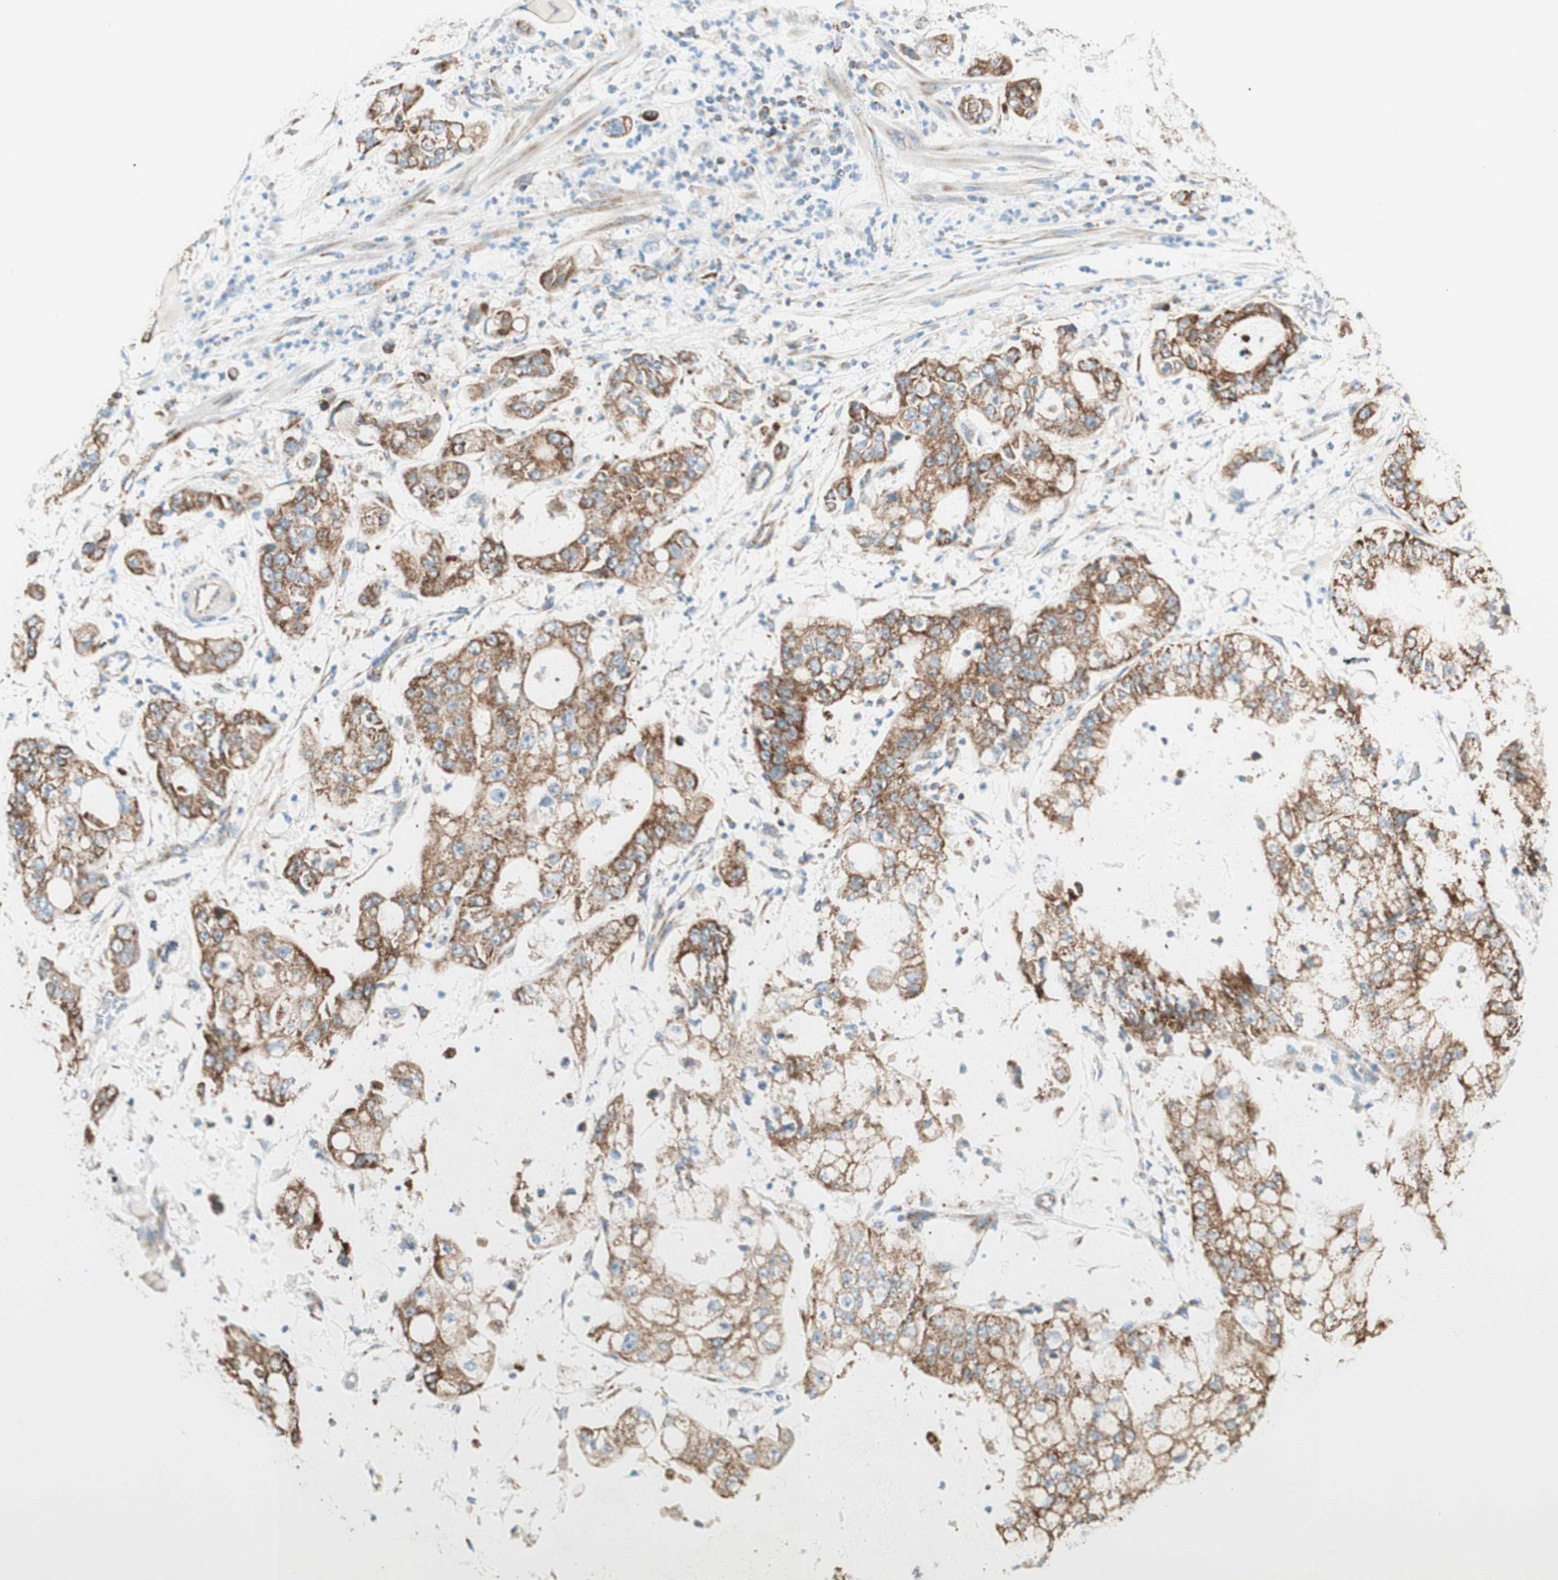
{"staining": {"intensity": "moderate", "quantity": ">75%", "location": "cytoplasmic/membranous"}, "tissue": "stomach cancer", "cell_type": "Tumor cells", "image_type": "cancer", "snomed": [{"axis": "morphology", "description": "Adenocarcinoma, NOS"}, {"axis": "topography", "description": "Stomach"}], "caption": "Moderate cytoplasmic/membranous staining is appreciated in about >75% of tumor cells in adenocarcinoma (stomach).", "gene": "TOMM20", "patient": {"sex": "male", "age": 76}}